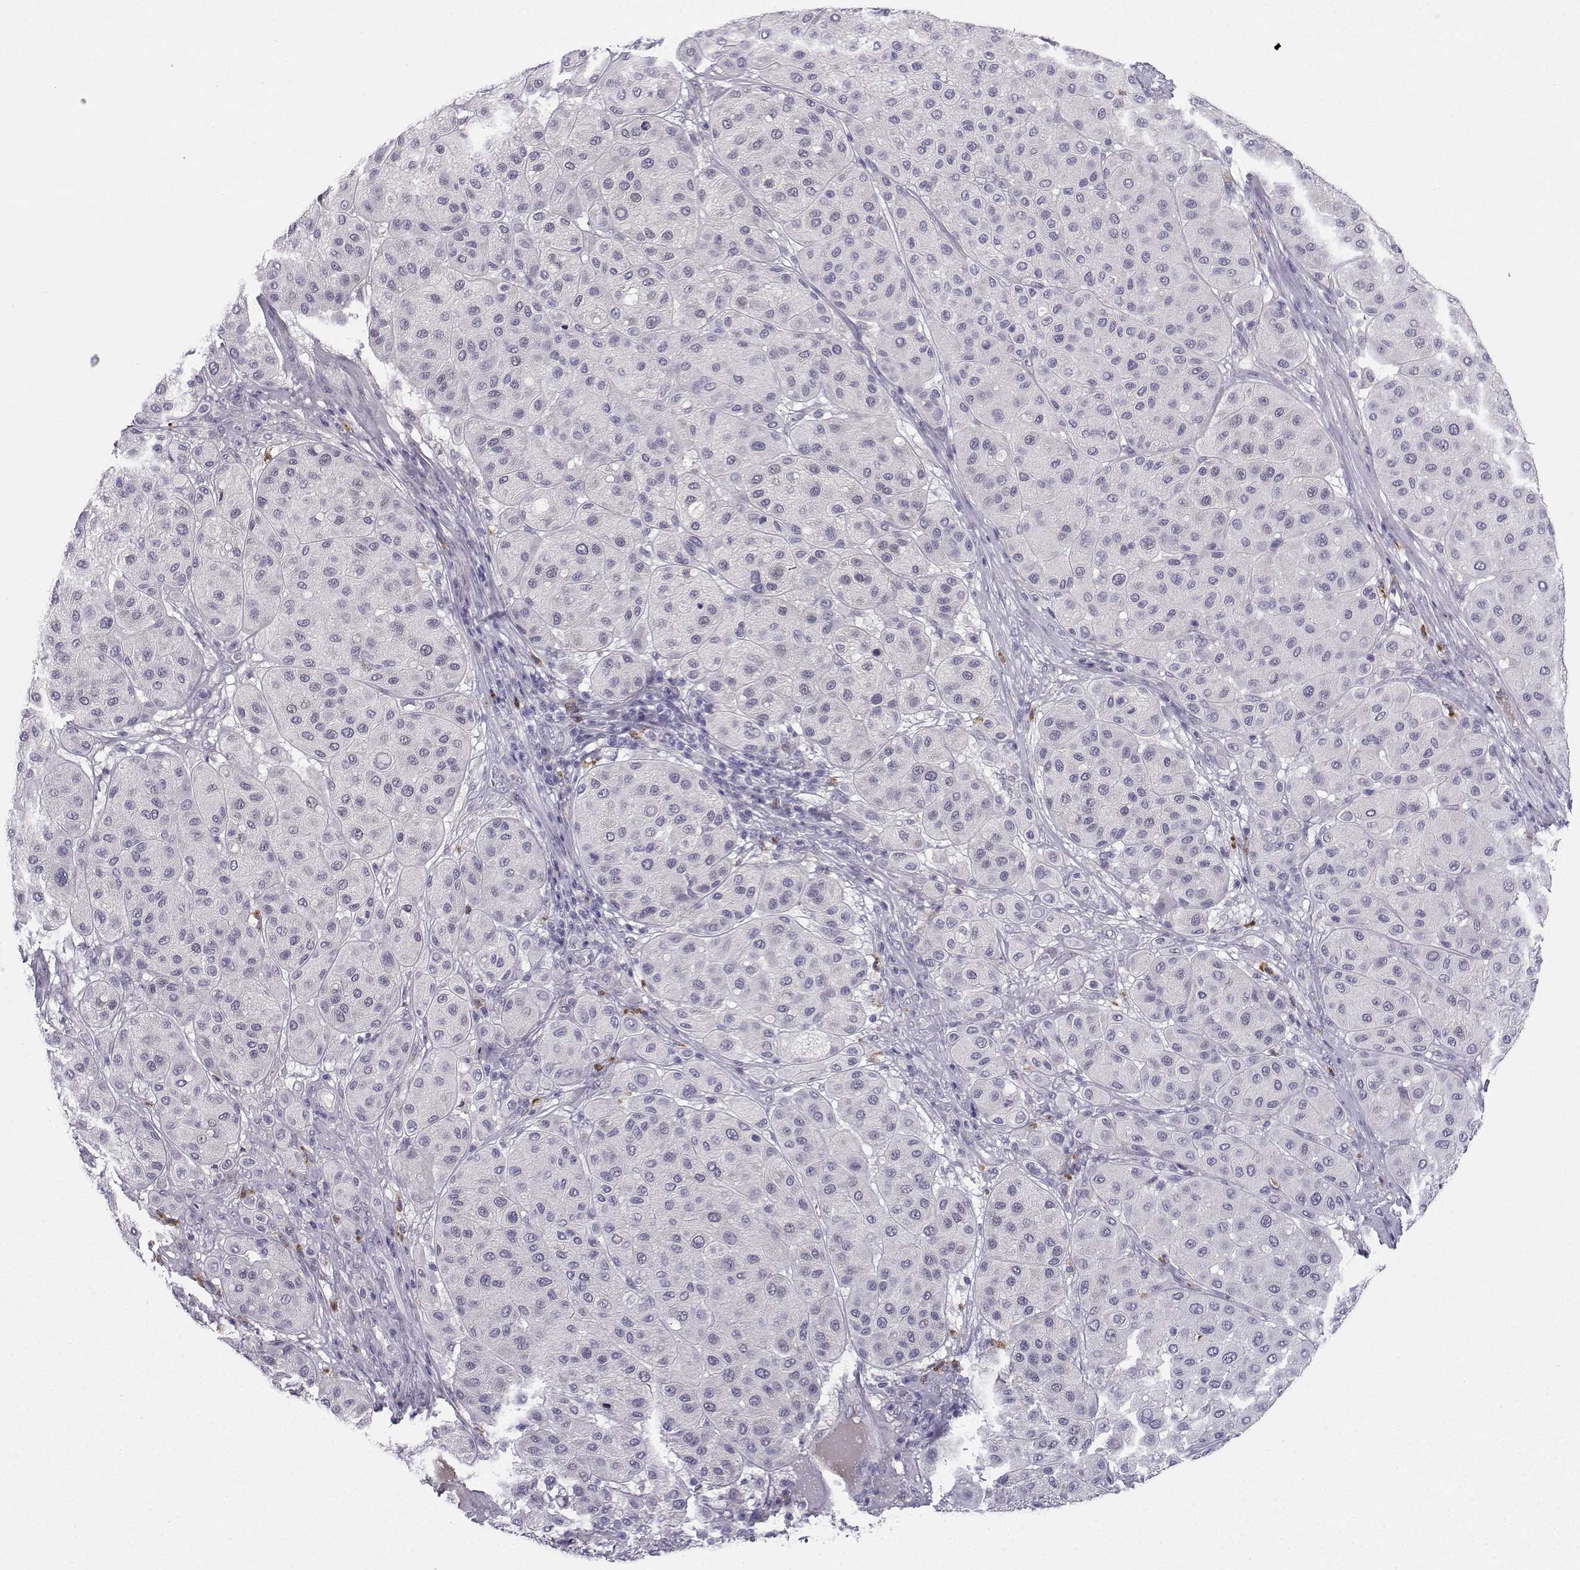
{"staining": {"intensity": "negative", "quantity": "none", "location": "none"}, "tissue": "melanoma", "cell_type": "Tumor cells", "image_type": "cancer", "snomed": [{"axis": "morphology", "description": "Malignant melanoma, Metastatic site"}, {"axis": "topography", "description": "Smooth muscle"}], "caption": "Melanoma was stained to show a protein in brown. There is no significant expression in tumor cells.", "gene": "CALY", "patient": {"sex": "male", "age": 41}}